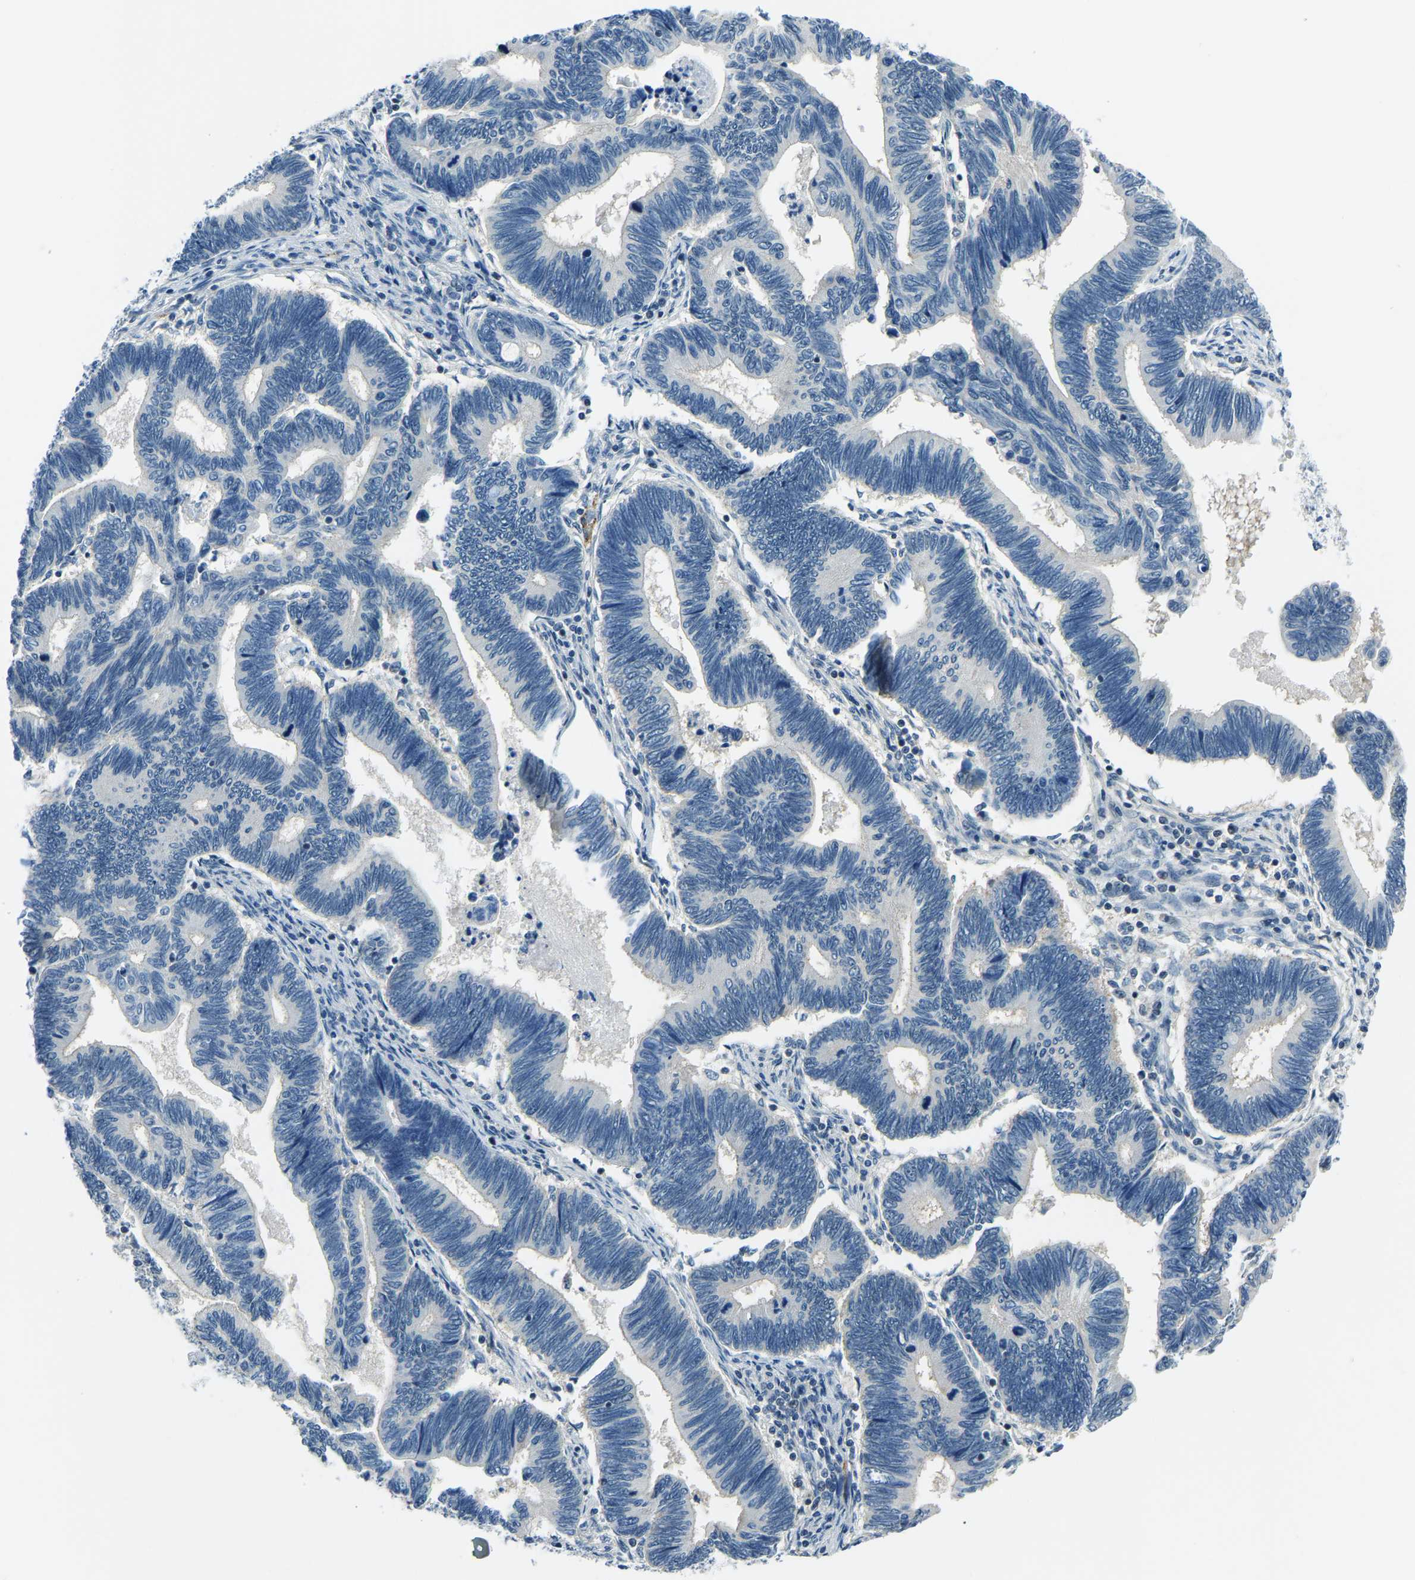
{"staining": {"intensity": "negative", "quantity": "none", "location": "none"}, "tissue": "pancreatic cancer", "cell_type": "Tumor cells", "image_type": "cancer", "snomed": [{"axis": "morphology", "description": "Adenocarcinoma, NOS"}, {"axis": "topography", "description": "Pancreas"}], "caption": "This is a image of immunohistochemistry staining of pancreatic cancer (adenocarcinoma), which shows no positivity in tumor cells.", "gene": "RRP1", "patient": {"sex": "female", "age": 70}}